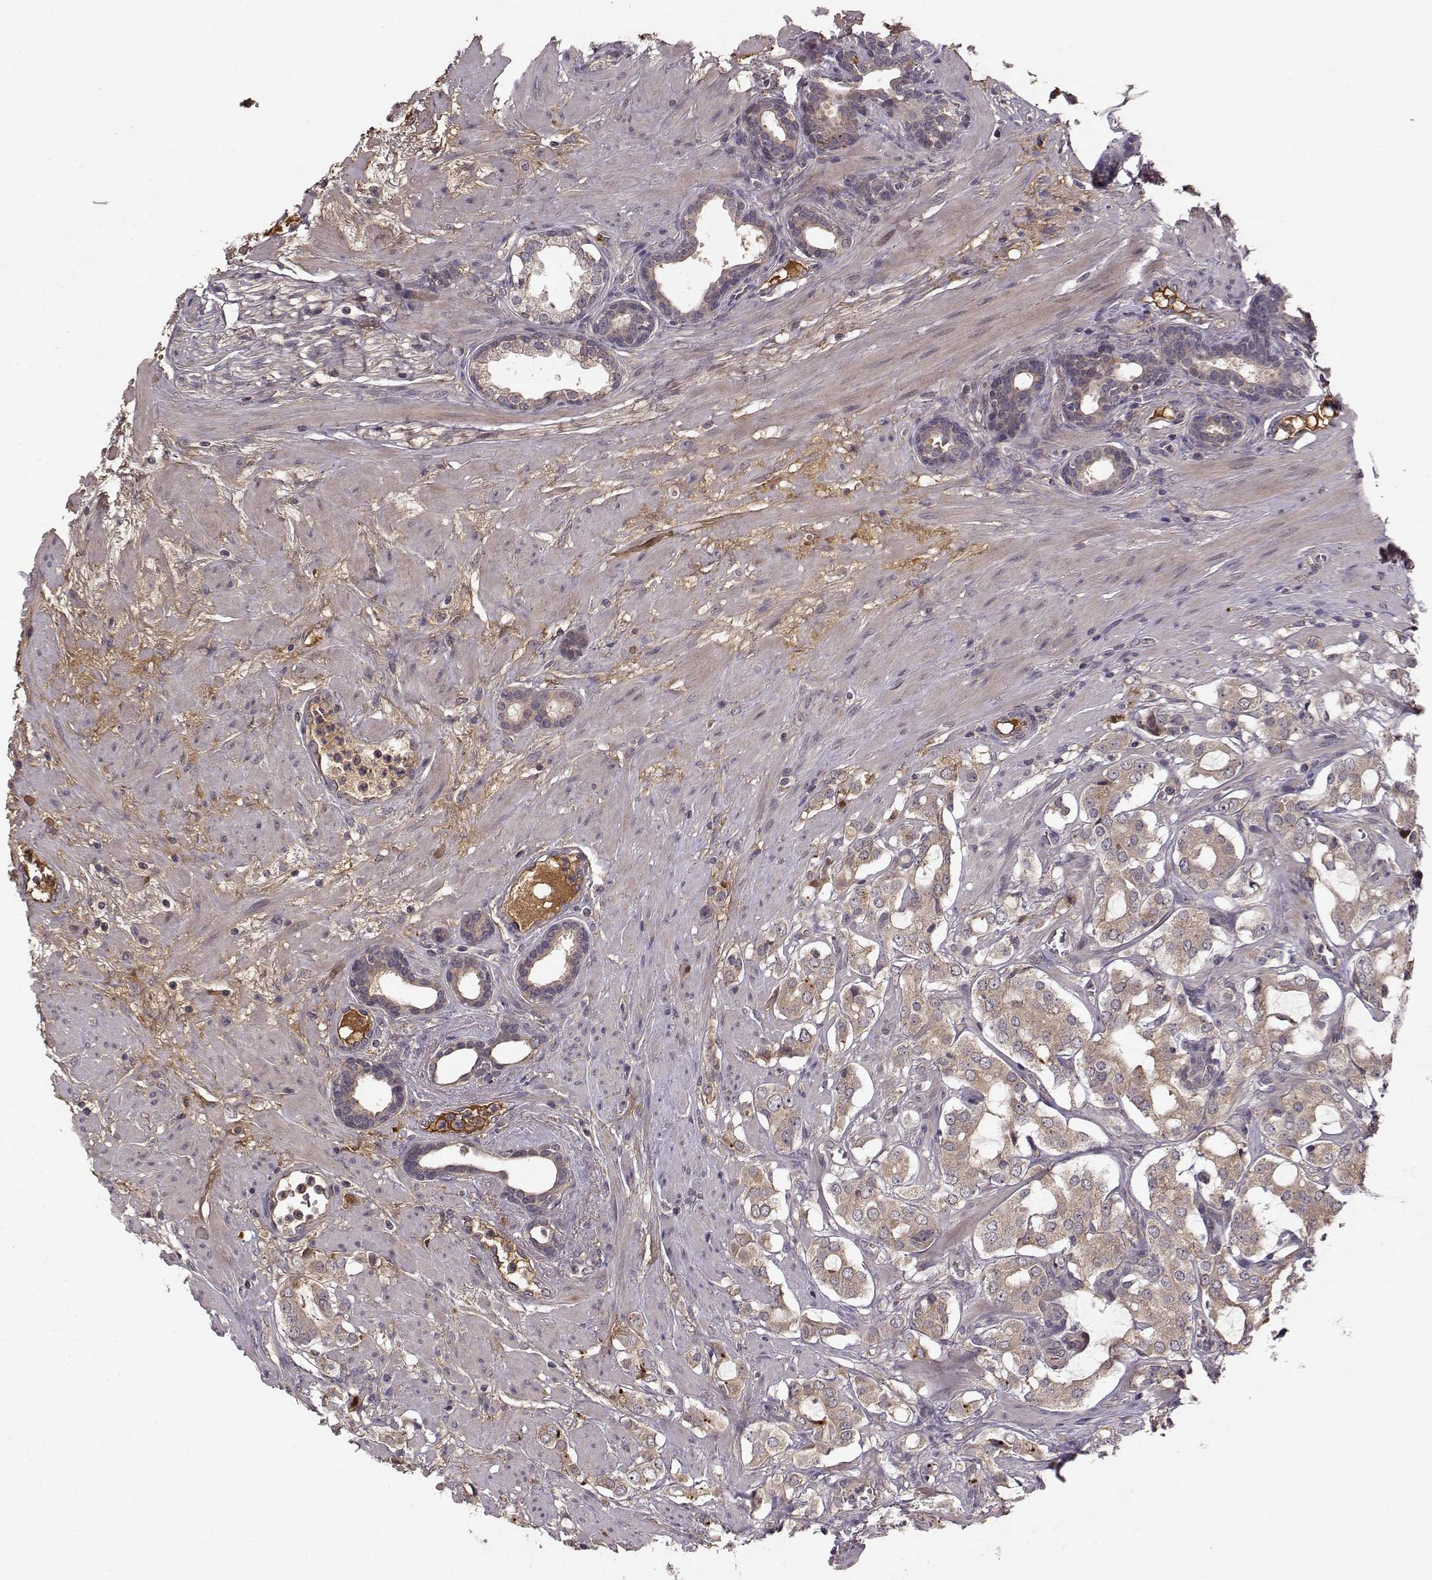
{"staining": {"intensity": "weak", "quantity": "25%-75%", "location": "cytoplasmic/membranous"}, "tissue": "prostate cancer", "cell_type": "Tumor cells", "image_type": "cancer", "snomed": [{"axis": "morphology", "description": "Adenocarcinoma, NOS"}, {"axis": "topography", "description": "Prostate"}], "caption": "A micrograph showing weak cytoplasmic/membranous staining in about 25%-75% of tumor cells in prostate cancer, as visualized by brown immunohistochemical staining.", "gene": "WNT6", "patient": {"sex": "male", "age": 66}}